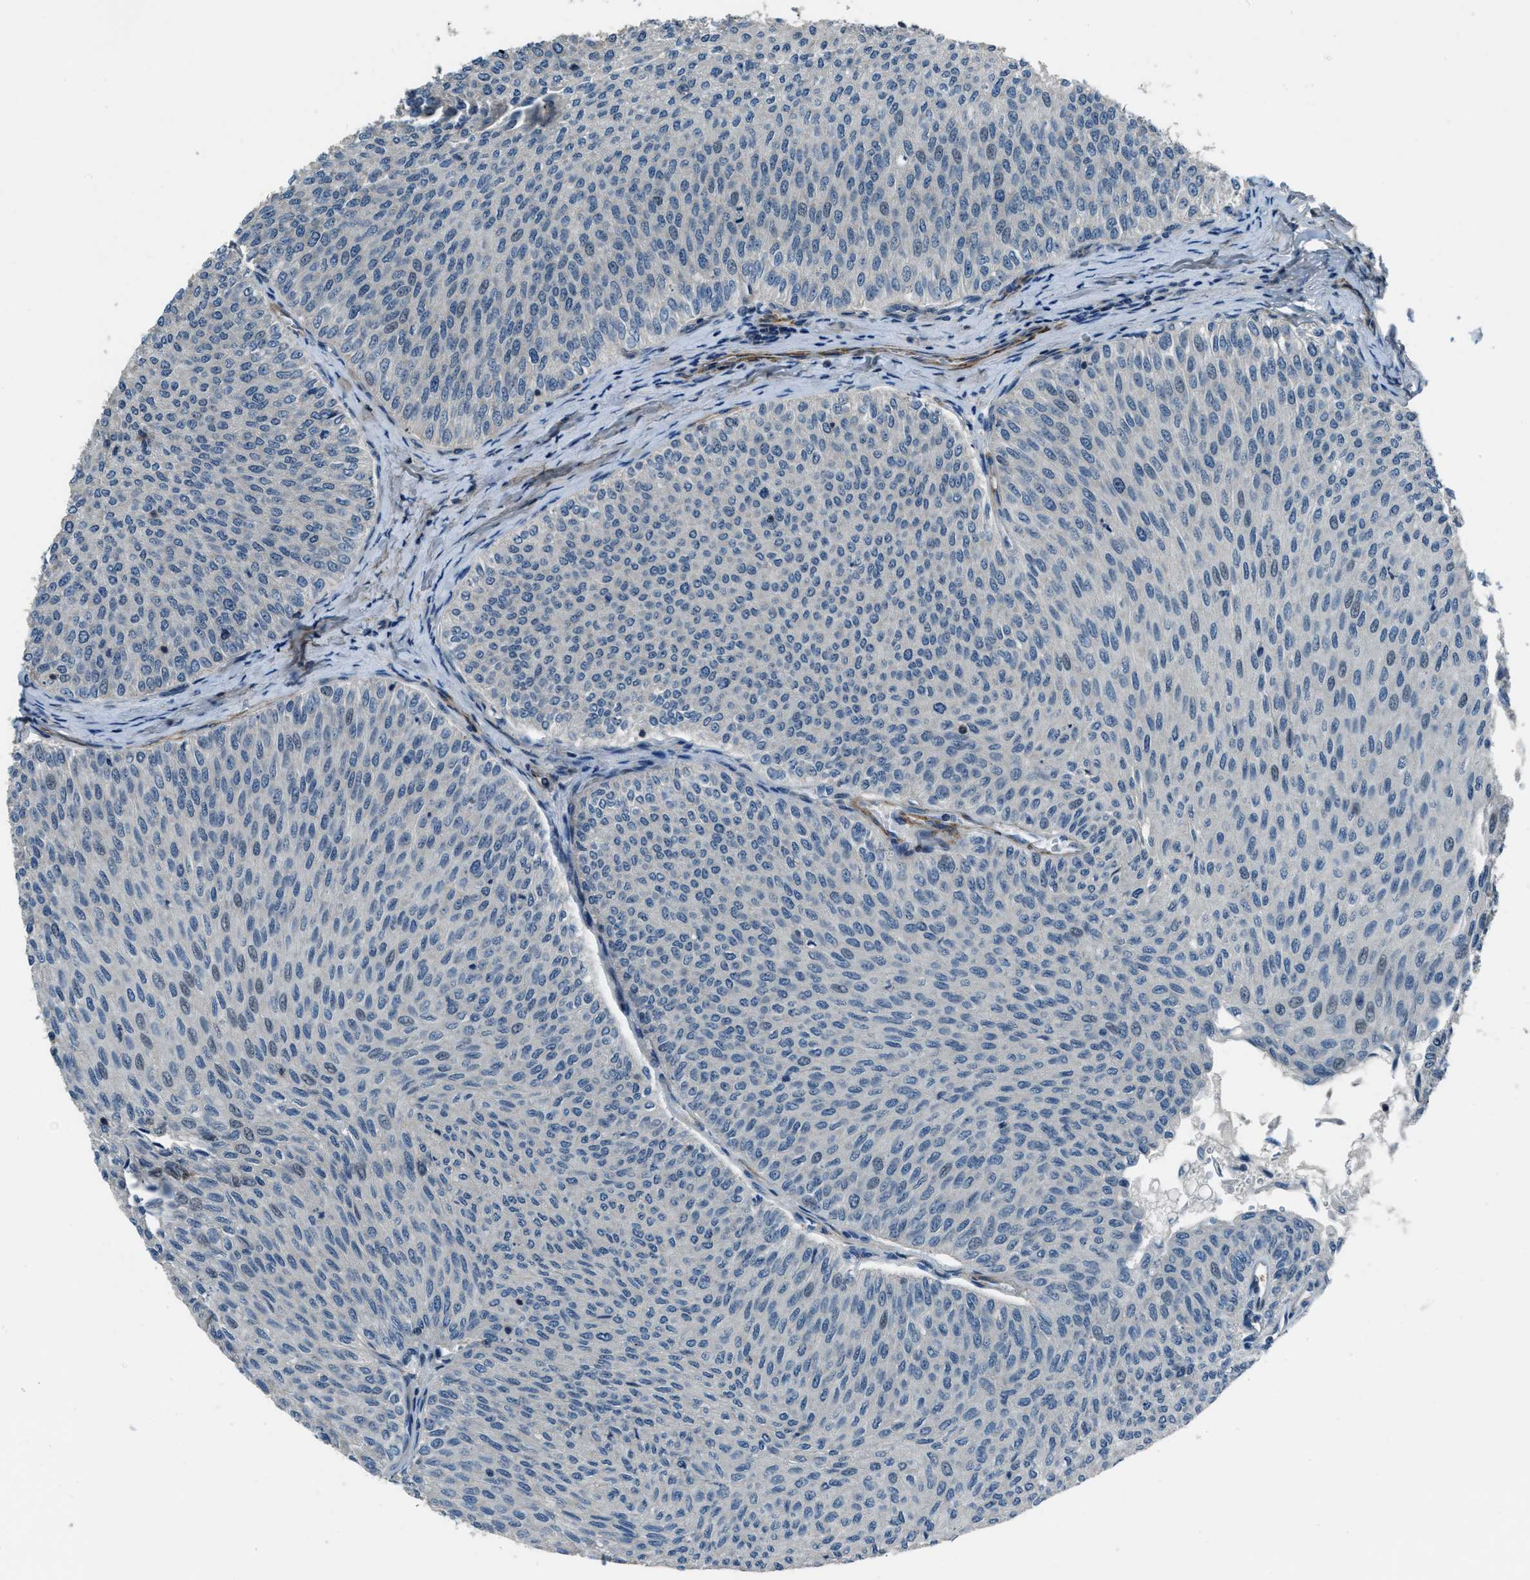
{"staining": {"intensity": "negative", "quantity": "none", "location": "none"}, "tissue": "urothelial cancer", "cell_type": "Tumor cells", "image_type": "cancer", "snomed": [{"axis": "morphology", "description": "Urothelial carcinoma, Low grade"}, {"axis": "topography", "description": "Urinary bladder"}], "caption": "Urothelial cancer stained for a protein using IHC shows no expression tumor cells.", "gene": "NUDCD3", "patient": {"sex": "male", "age": 78}}